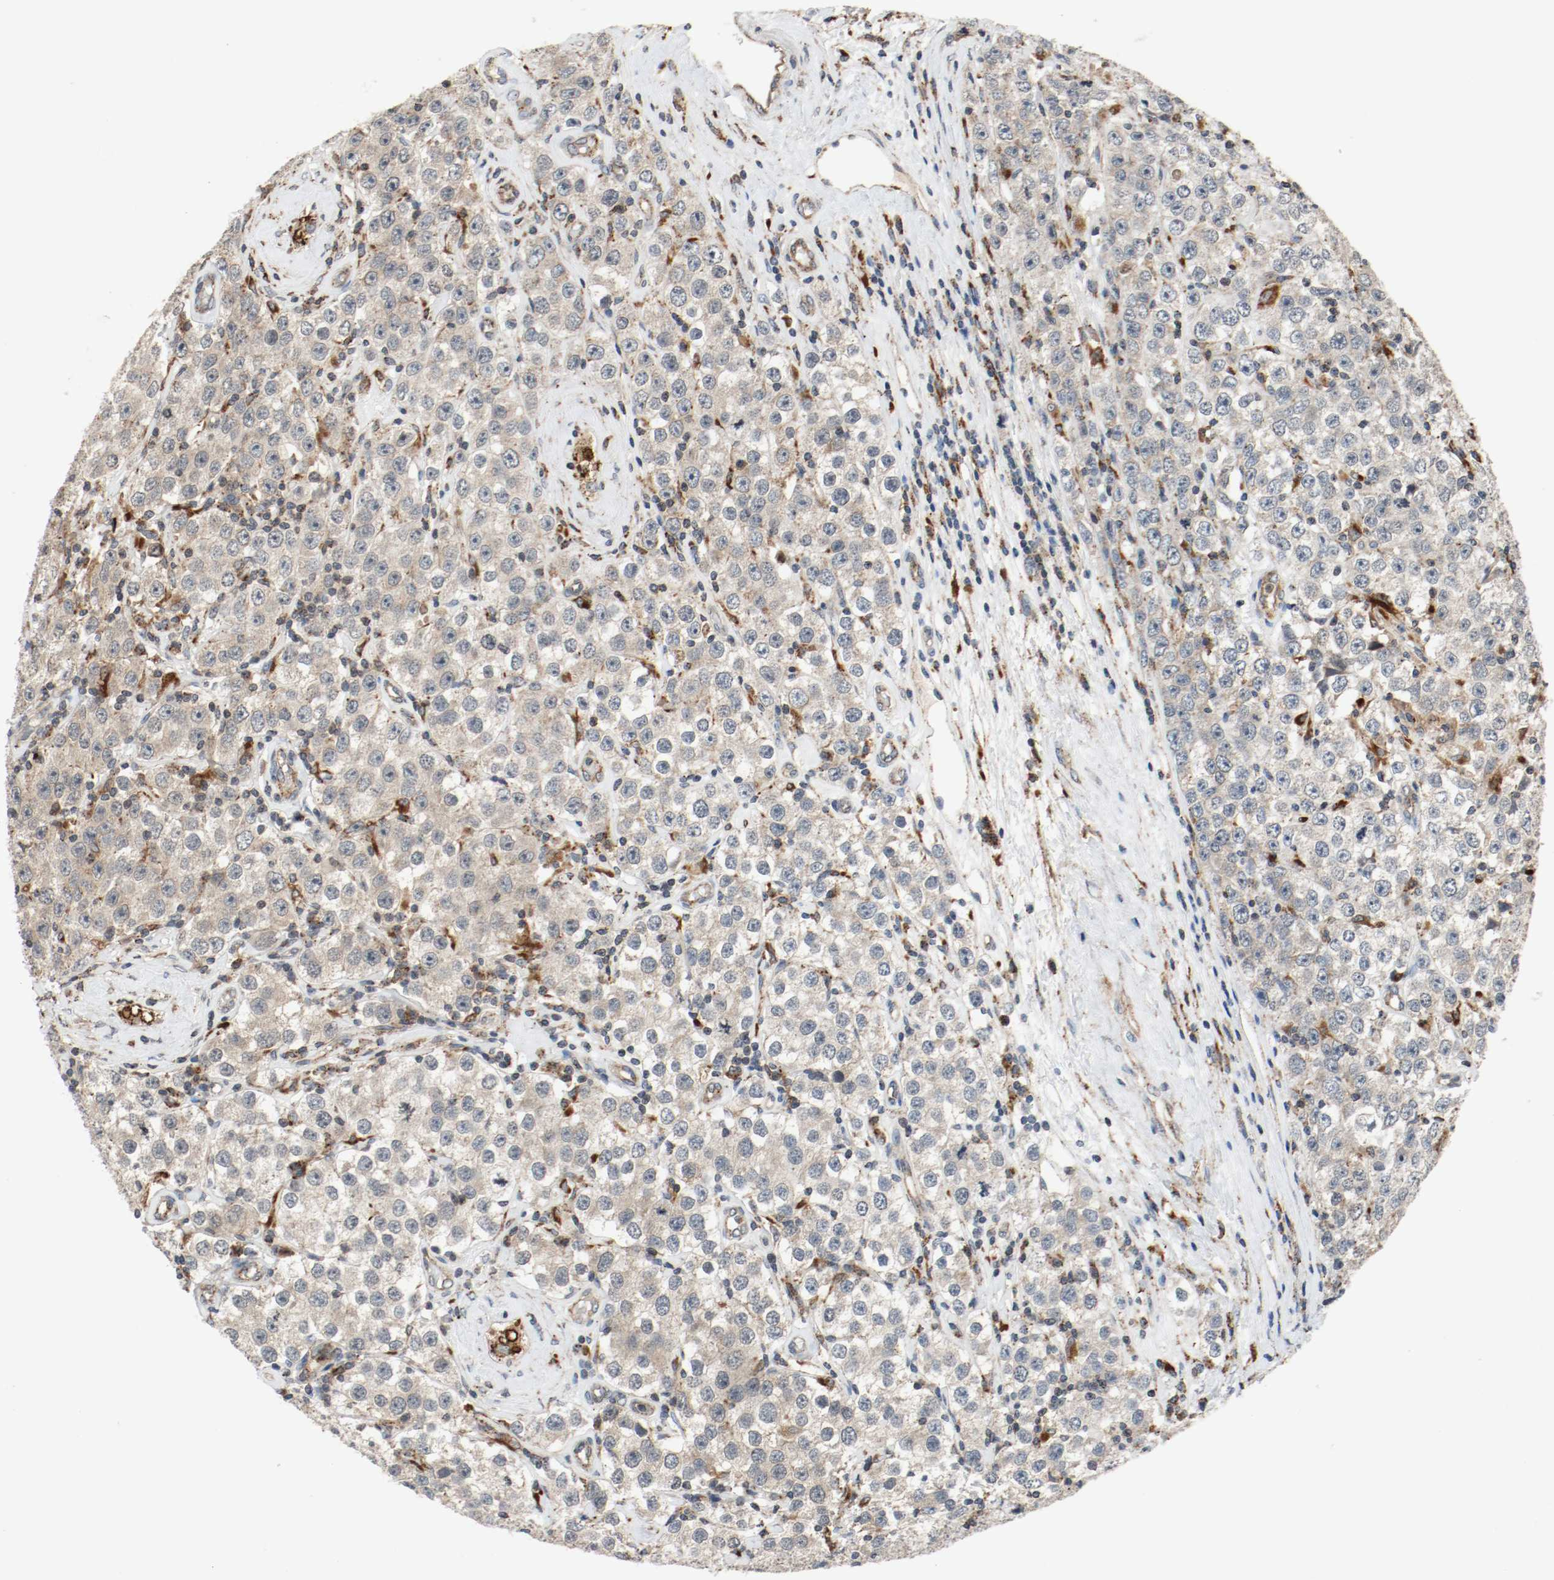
{"staining": {"intensity": "weak", "quantity": ">75%", "location": "cytoplasmic/membranous"}, "tissue": "testis cancer", "cell_type": "Tumor cells", "image_type": "cancer", "snomed": [{"axis": "morphology", "description": "Seminoma, NOS"}, {"axis": "topography", "description": "Testis"}], "caption": "This is a photomicrograph of immunohistochemistry staining of testis cancer, which shows weak positivity in the cytoplasmic/membranous of tumor cells.", "gene": "LAMP2", "patient": {"sex": "male", "age": 52}}